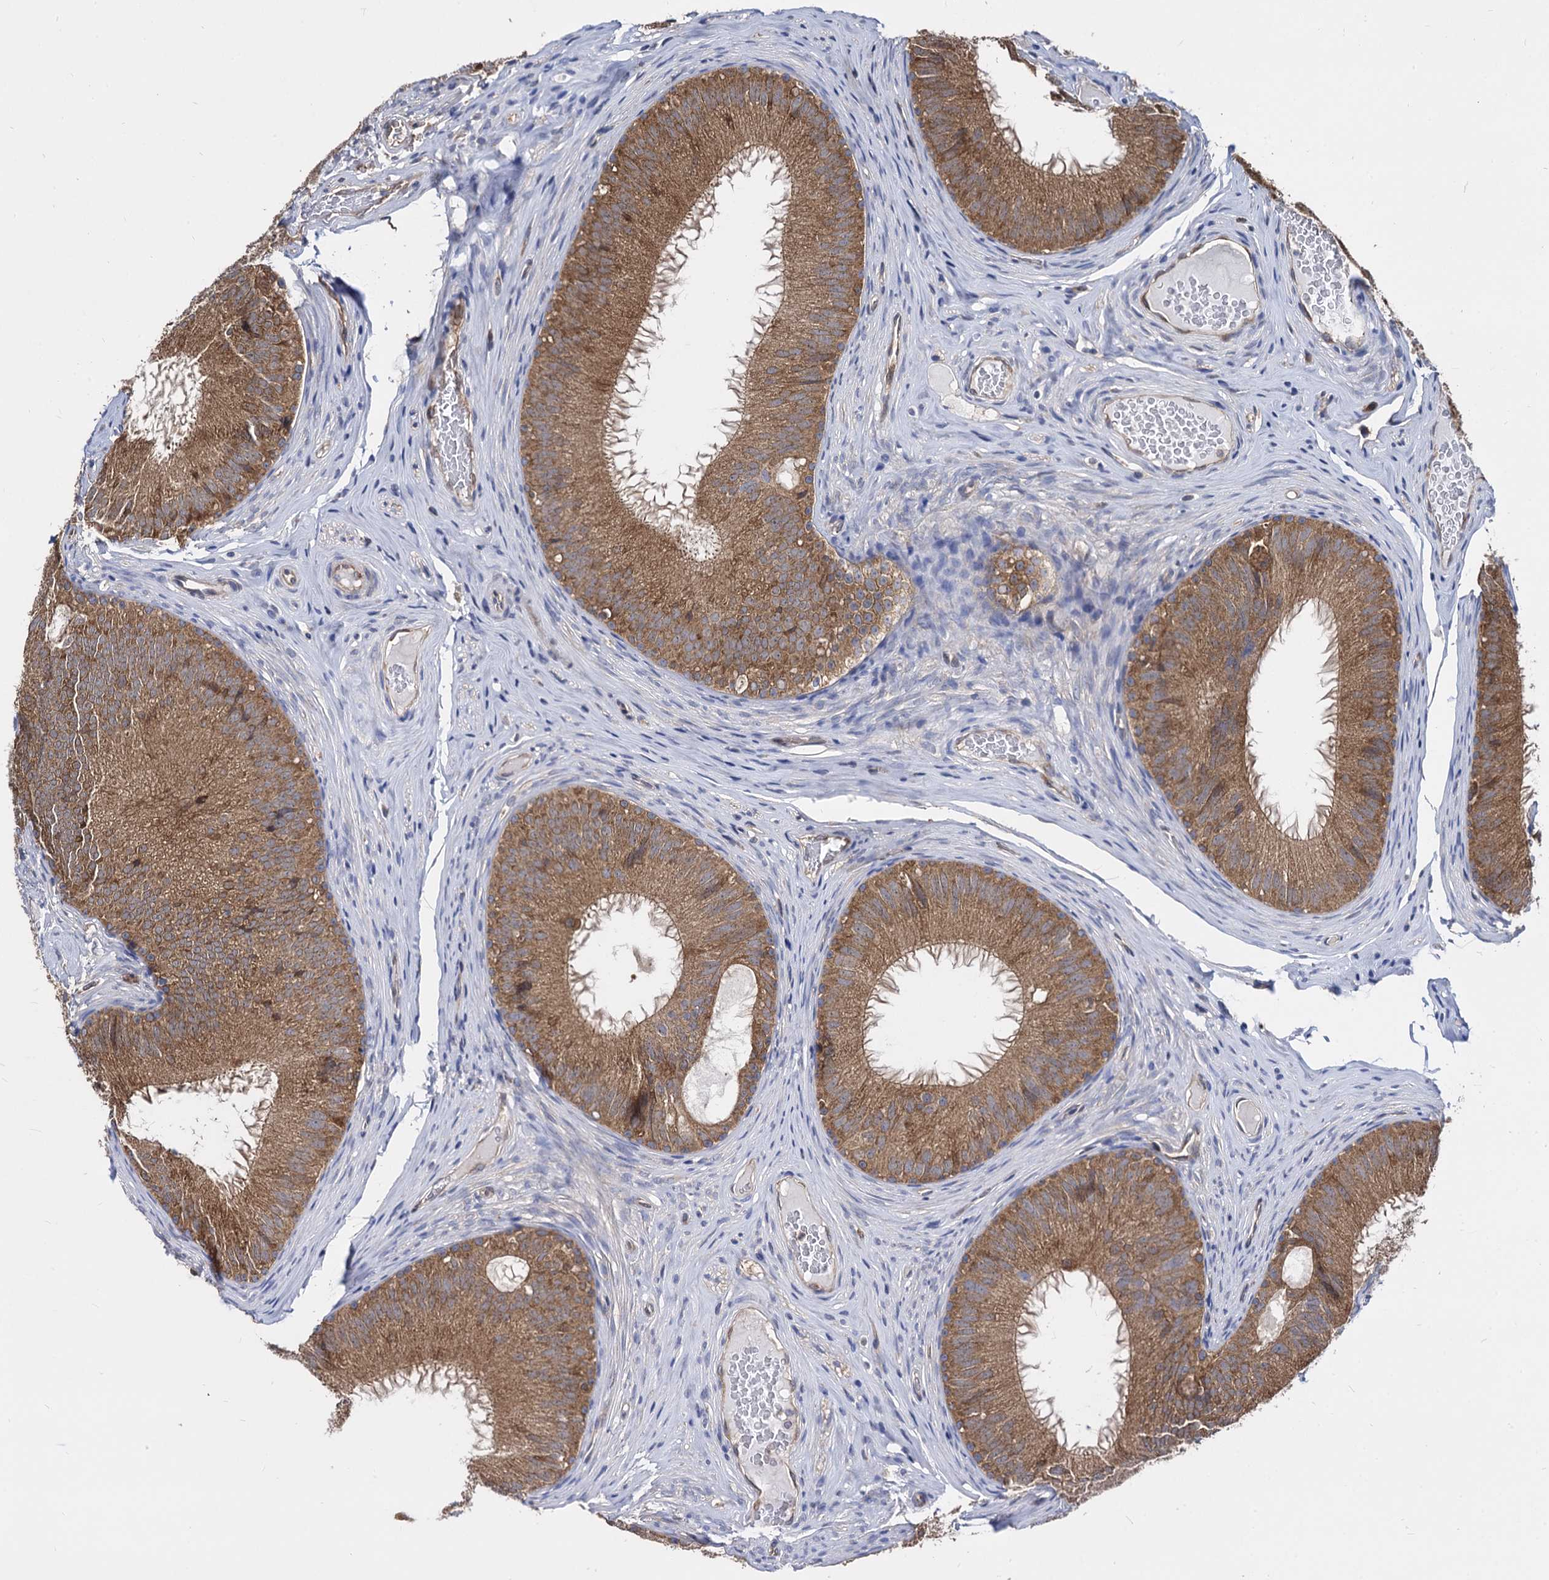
{"staining": {"intensity": "moderate", "quantity": ">75%", "location": "cytoplasmic/membranous"}, "tissue": "epididymis", "cell_type": "Glandular cells", "image_type": "normal", "snomed": [{"axis": "morphology", "description": "Normal tissue, NOS"}, {"axis": "topography", "description": "Epididymis"}], "caption": "Glandular cells display medium levels of moderate cytoplasmic/membranous expression in approximately >75% of cells in normal human epididymis. Immunohistochemistry (ihc) stains the protein of interest in brown and the nuclei are stained blue.", "gene": "NME1", "patient": {"sex": "male", "age": 34}}